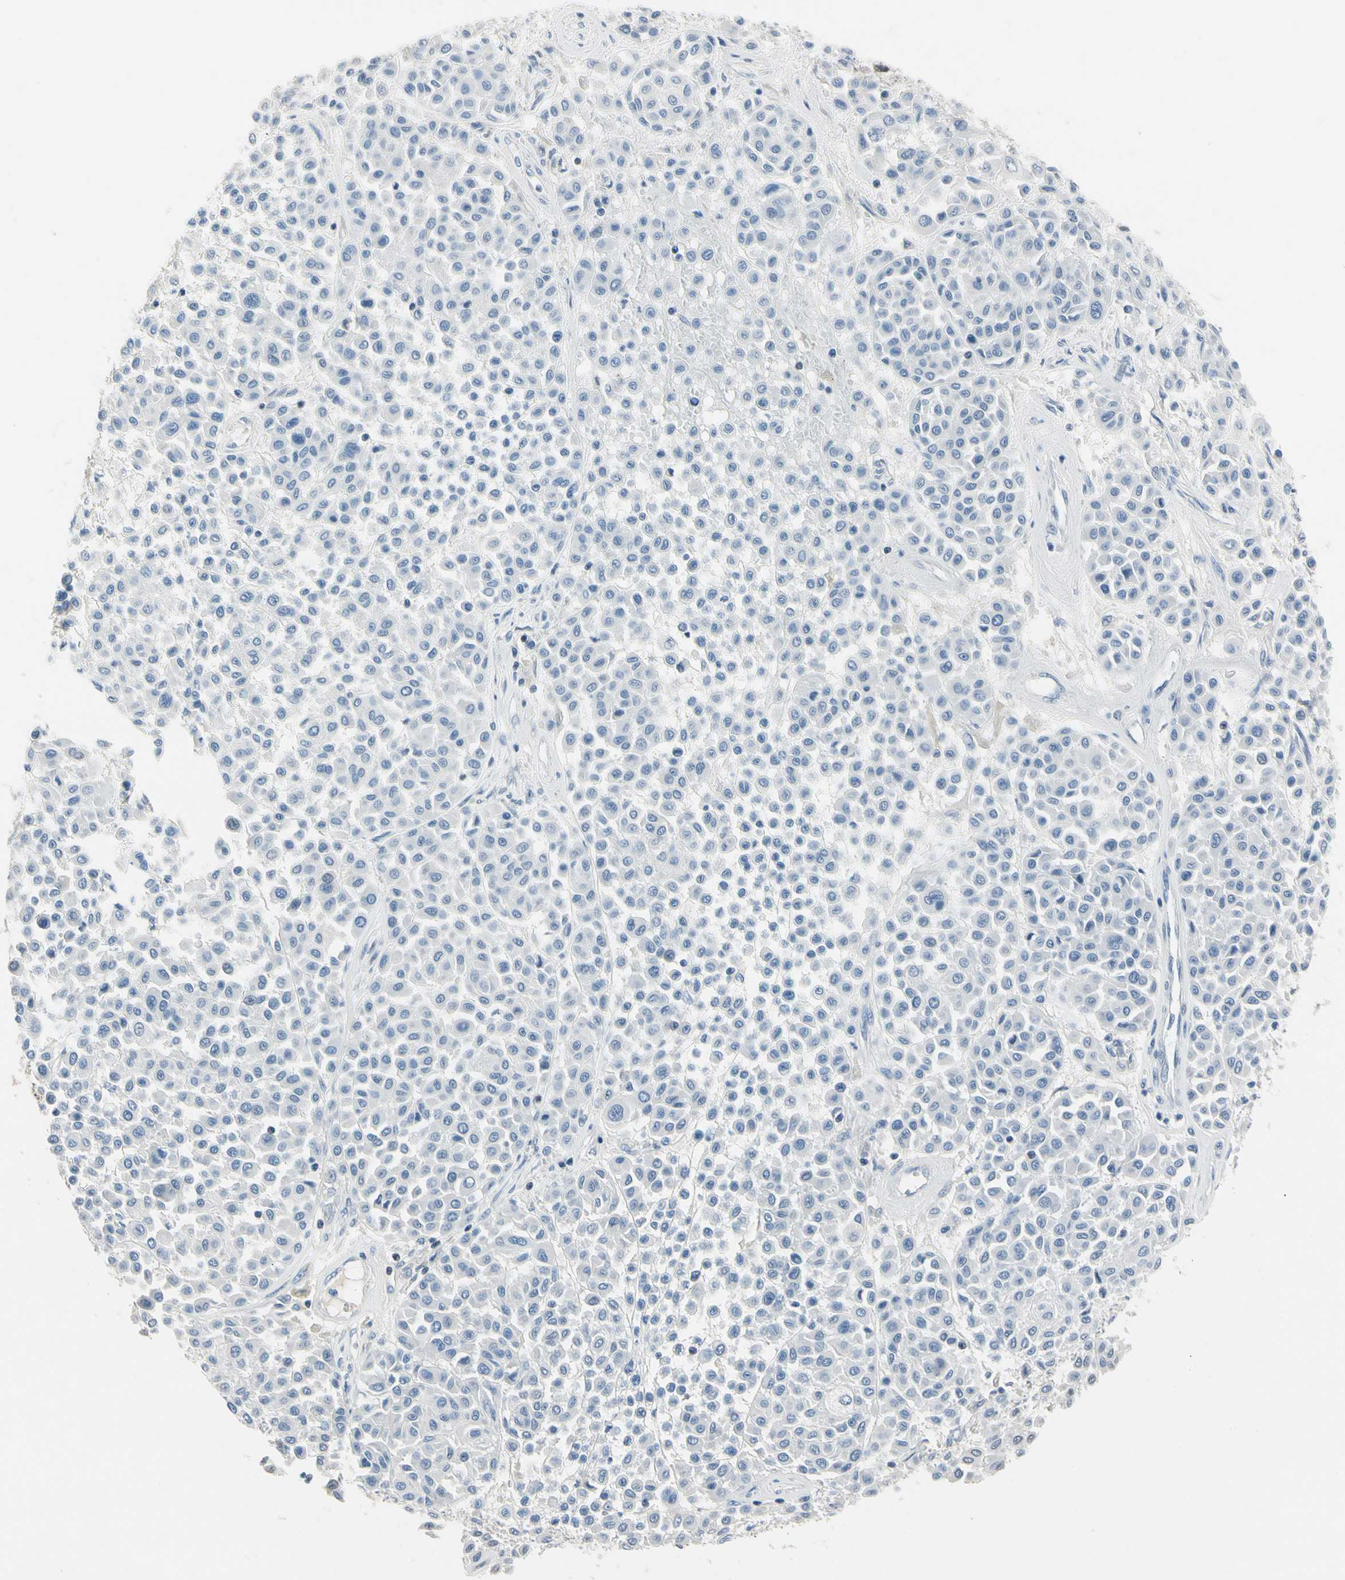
{"staining": {"intensity": "negative", "quantity": "none", "location": "none"}, "tissue": "melanoma", "cell_type": "Tumor cells", "image_type": "cancer", "snomed": [{"axis": "morphology", "description": "Malignant melanoma, Metastatic site"}, {"axis": "topography", "description": "Soft tissue"}], "caption": "High magnification brightfield microscopy of melanoma stained with DAB (brown) and counterstained with hematoxylin (blue): tumor cells show no significant expression. Nuclei are stained in blue.", "gene": "NFATC2", "patient": {"sex": "male", "age": 41}}